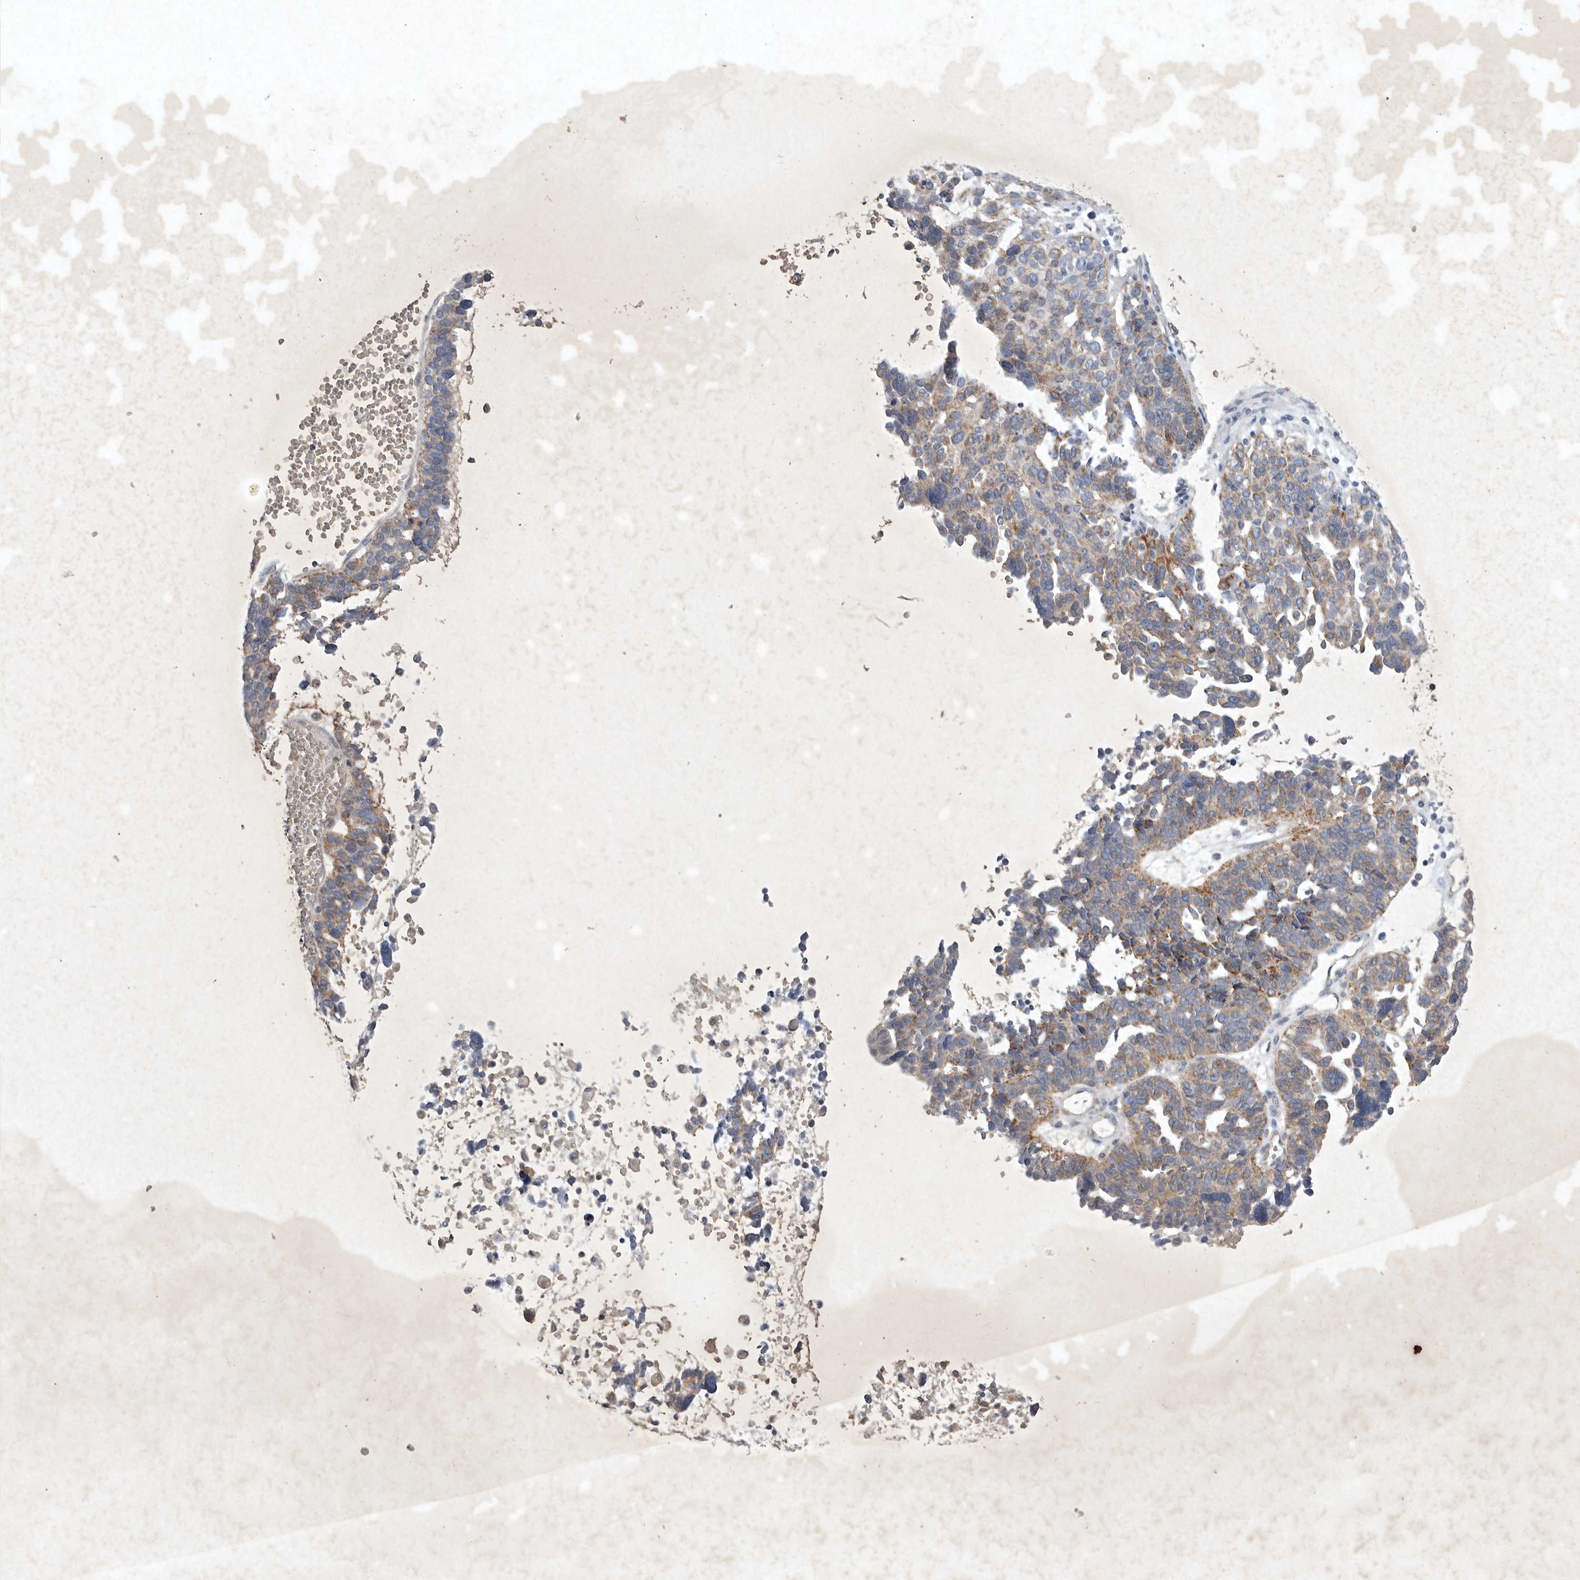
{"staining": {"intensity": "moderate", "quantity": "<25%", "location": "cytoplasmic/membranous"}, "tissue": "ovarian cancer", "cell_type": "Tumor cells", "image_type": "cancer", "snomed": [{"axis": "morphology", "description": "Cystadenocarcinoma, serous, NOS"}, {"axis": "topography", "description": "Ovary"}], "caption": "Moderate cytoplasmic/membranous protein positivity is present in about <25% of tumor cells in ovarian cancer (serous cystadenocarcinoma). Nuclei are stained in blue.", "gene": "DDR1", "patient": {"sex": "female", "age": 59}}